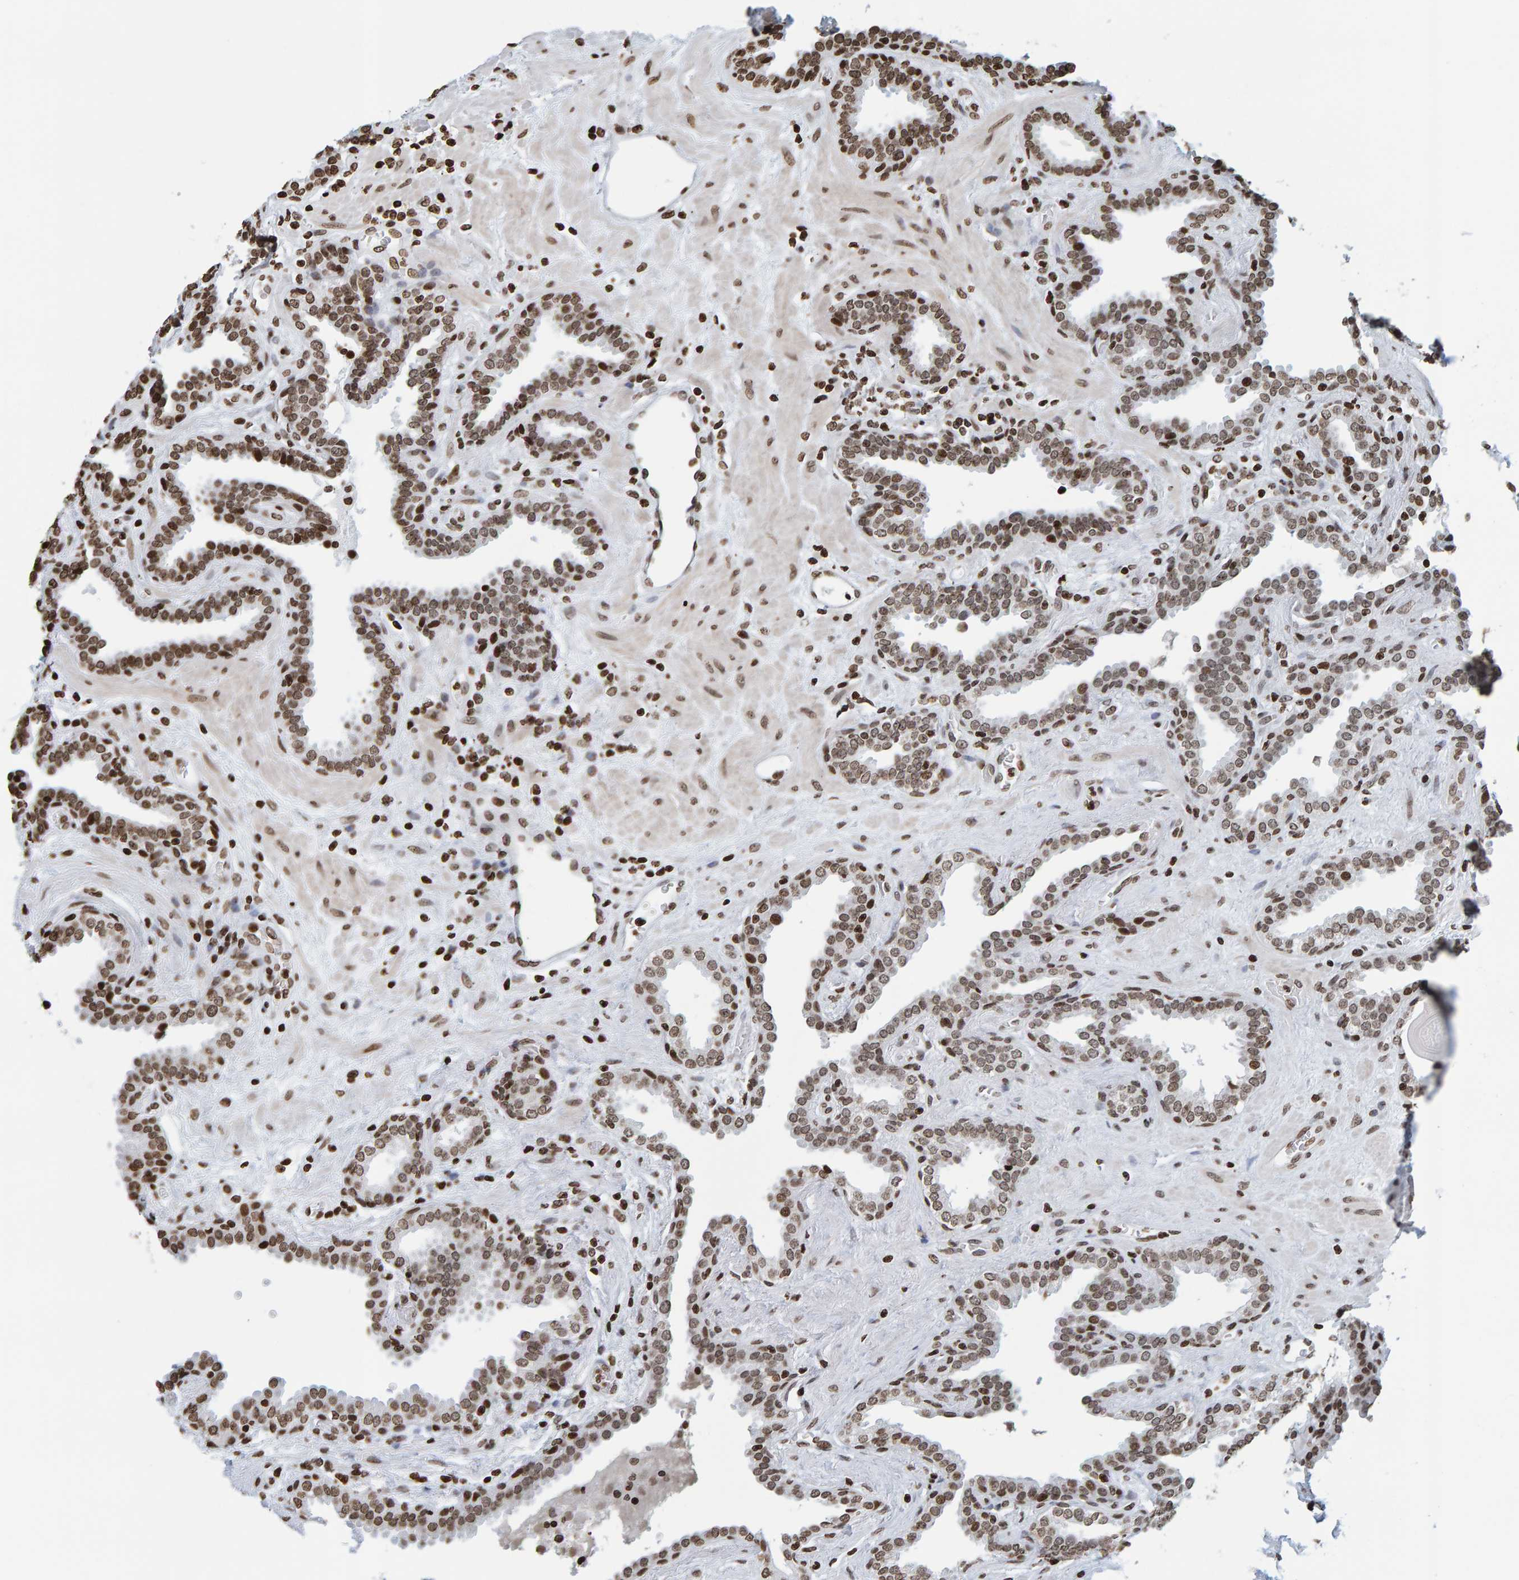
{"staining": {"intensity": "strong", "quantity": ">75%", "location": "nuclear"}, "tissue": "prostate", "cell_type": "Glandular cells", "image_type": "normal", "snomed": [{"axis": "morphology", "description": "Normal tissue, NOS"}, {"axis": "topography", "description": "Prostate"}], "caption": "An immunohistochemistry histopathology image of unremarkable tissue is shown. Protein staining in brown shows strong nuclear positivity in prostate within glandular cells.", "gene": "BRF2", "patient": {"sex": "male", "age": 51}}